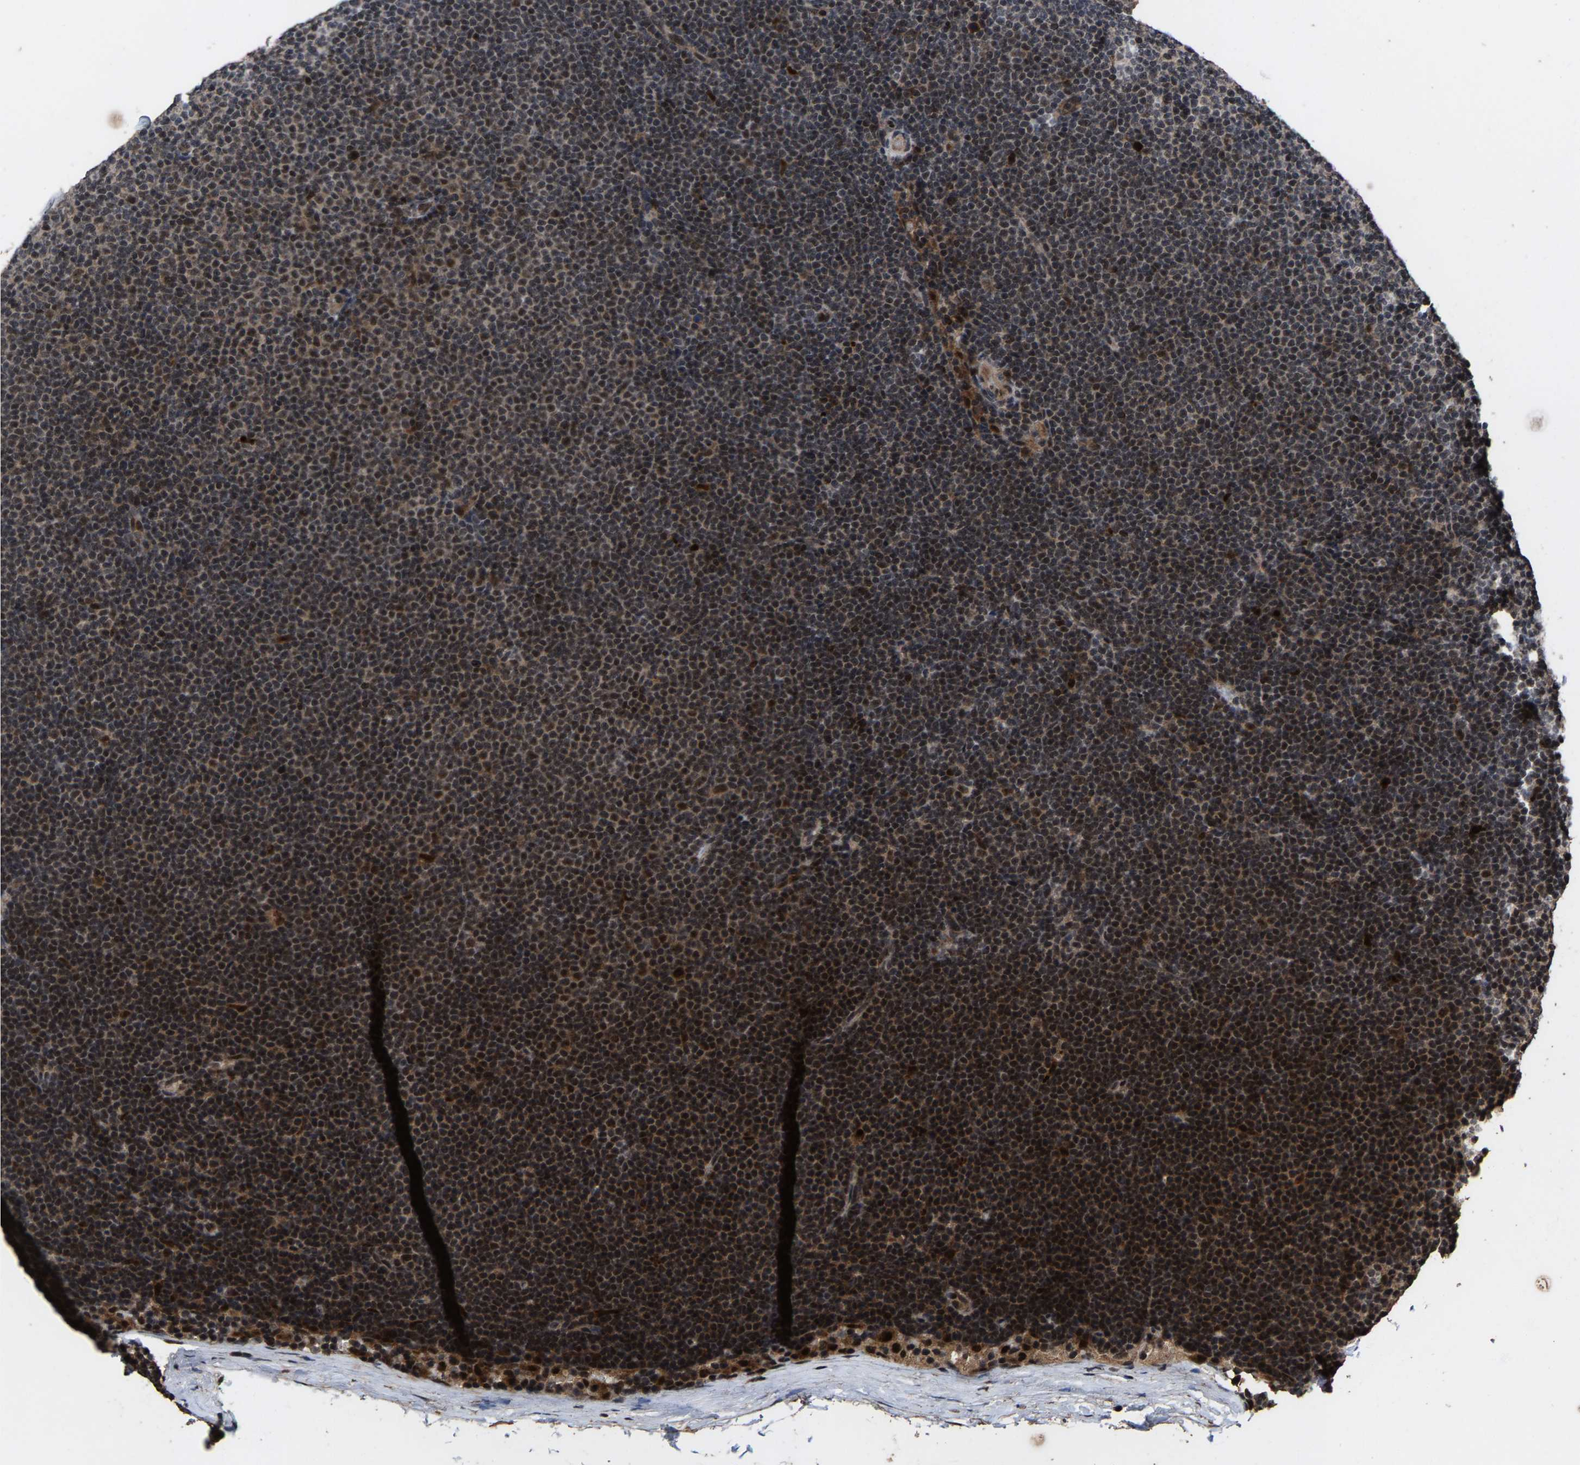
{"staining": {"intensity": "moderate", "quantity": "25%-75%", "location": "cytoplasmic/membranous,nuclear"}, "tissue": "lymphoma", "cell_type": "Tumor cells", "image_type": "cancer", "snomed": [{"axis": "morphology", "description": "Malignant lymphoma, non-Hodgkin's type, Low grade"}, {"axis": "topography", "description": "Lymph node"}], "caption": "High-power microscopy captured an IHC photomicrograph of lymphoma, revealing moderate cytoplasmic/membranous and nuclear staining in about 25%-75% of tumor cells. (brown staining indicates protein expression, while blue staining denotes nuclei).", "gene": "HAUS6", "patient": {"sex": "female", "age": 53}}